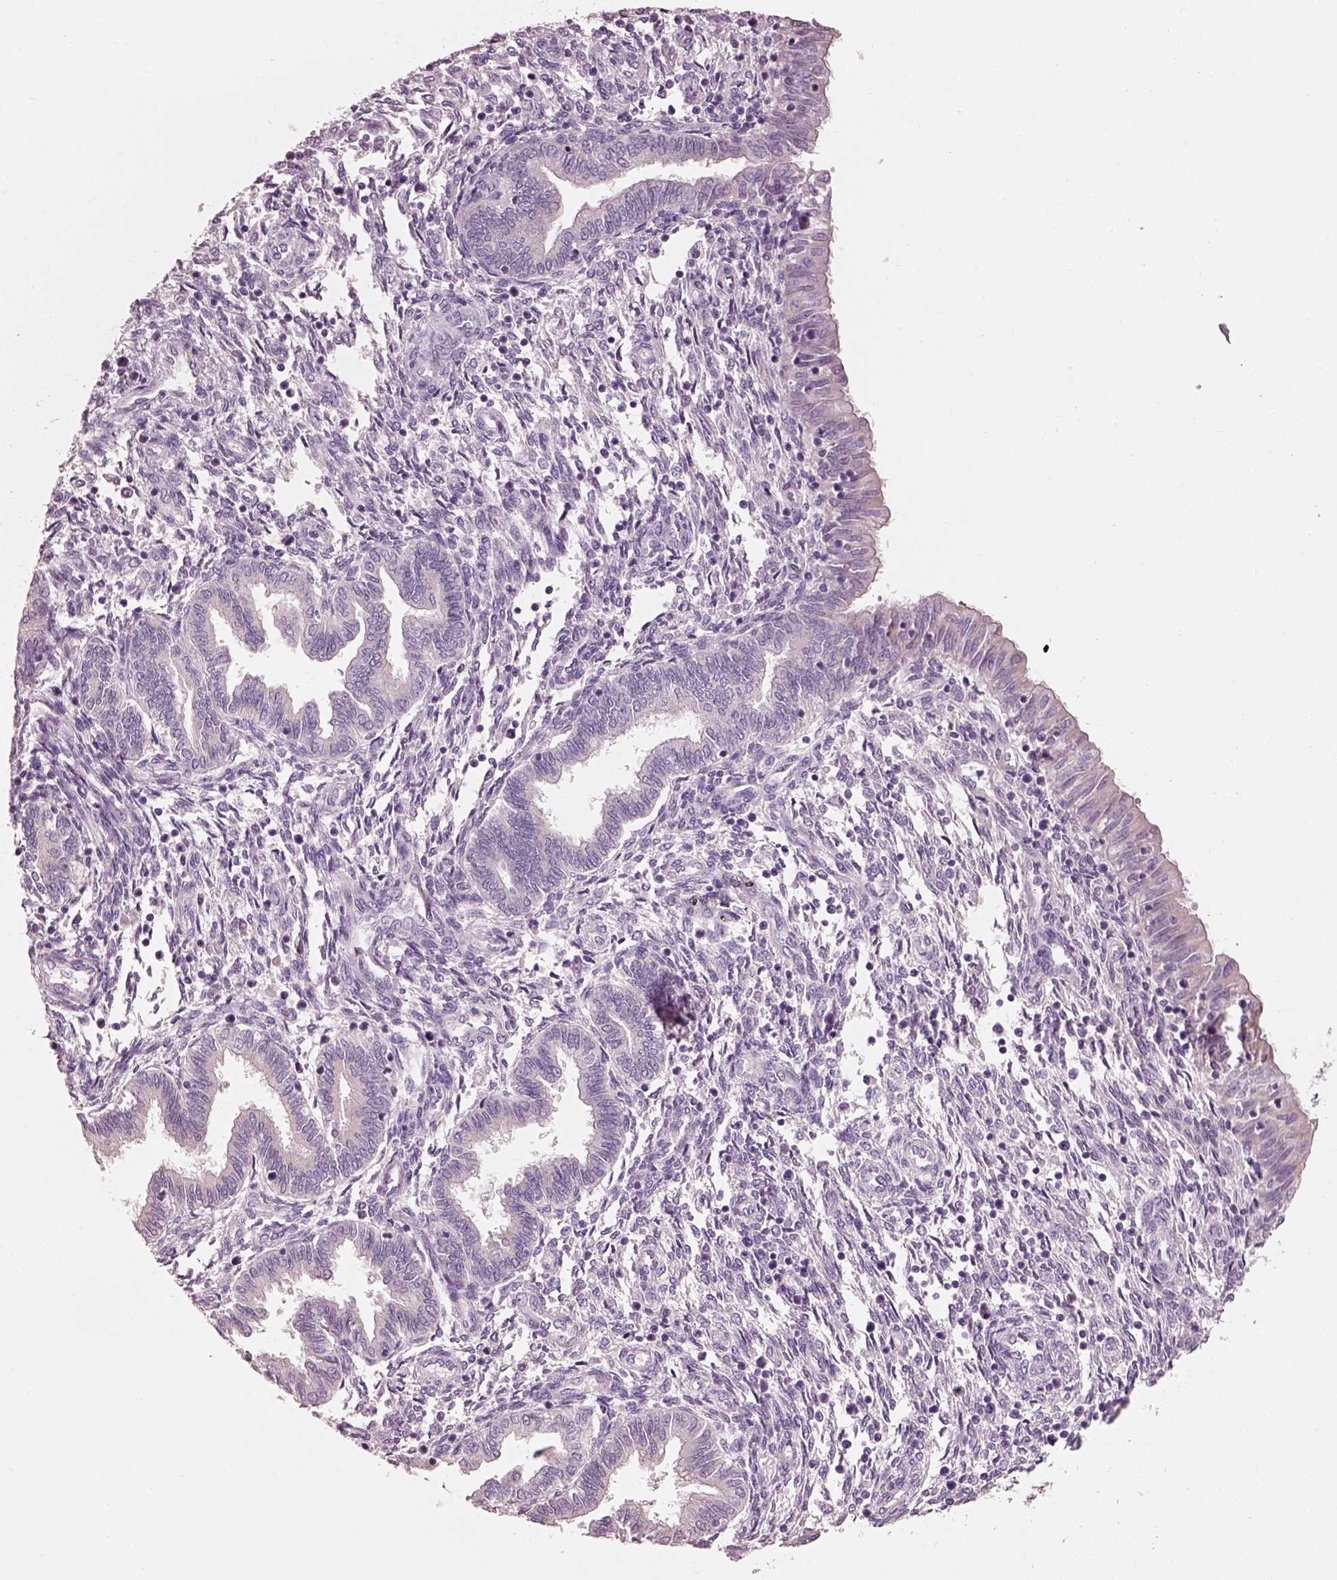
{"staining": {"intensity": "negative", "quantity": "none", "location": "none"}, "tissue": "endometrium", "cell_type": "Cells in endometrial stroma", "image_type": "normal", "snomed": [{"axis": "morphology", "description": "Normal tissue, NOS"}, {"axis": "topography", "description": "Endometrium"}], "caption": "Immunohistochemistry of normal human endometrium displays no expression in cells in endometrial stroma.", "gene": "PNOC", "patient": {"sex": "female", "age": 42}}